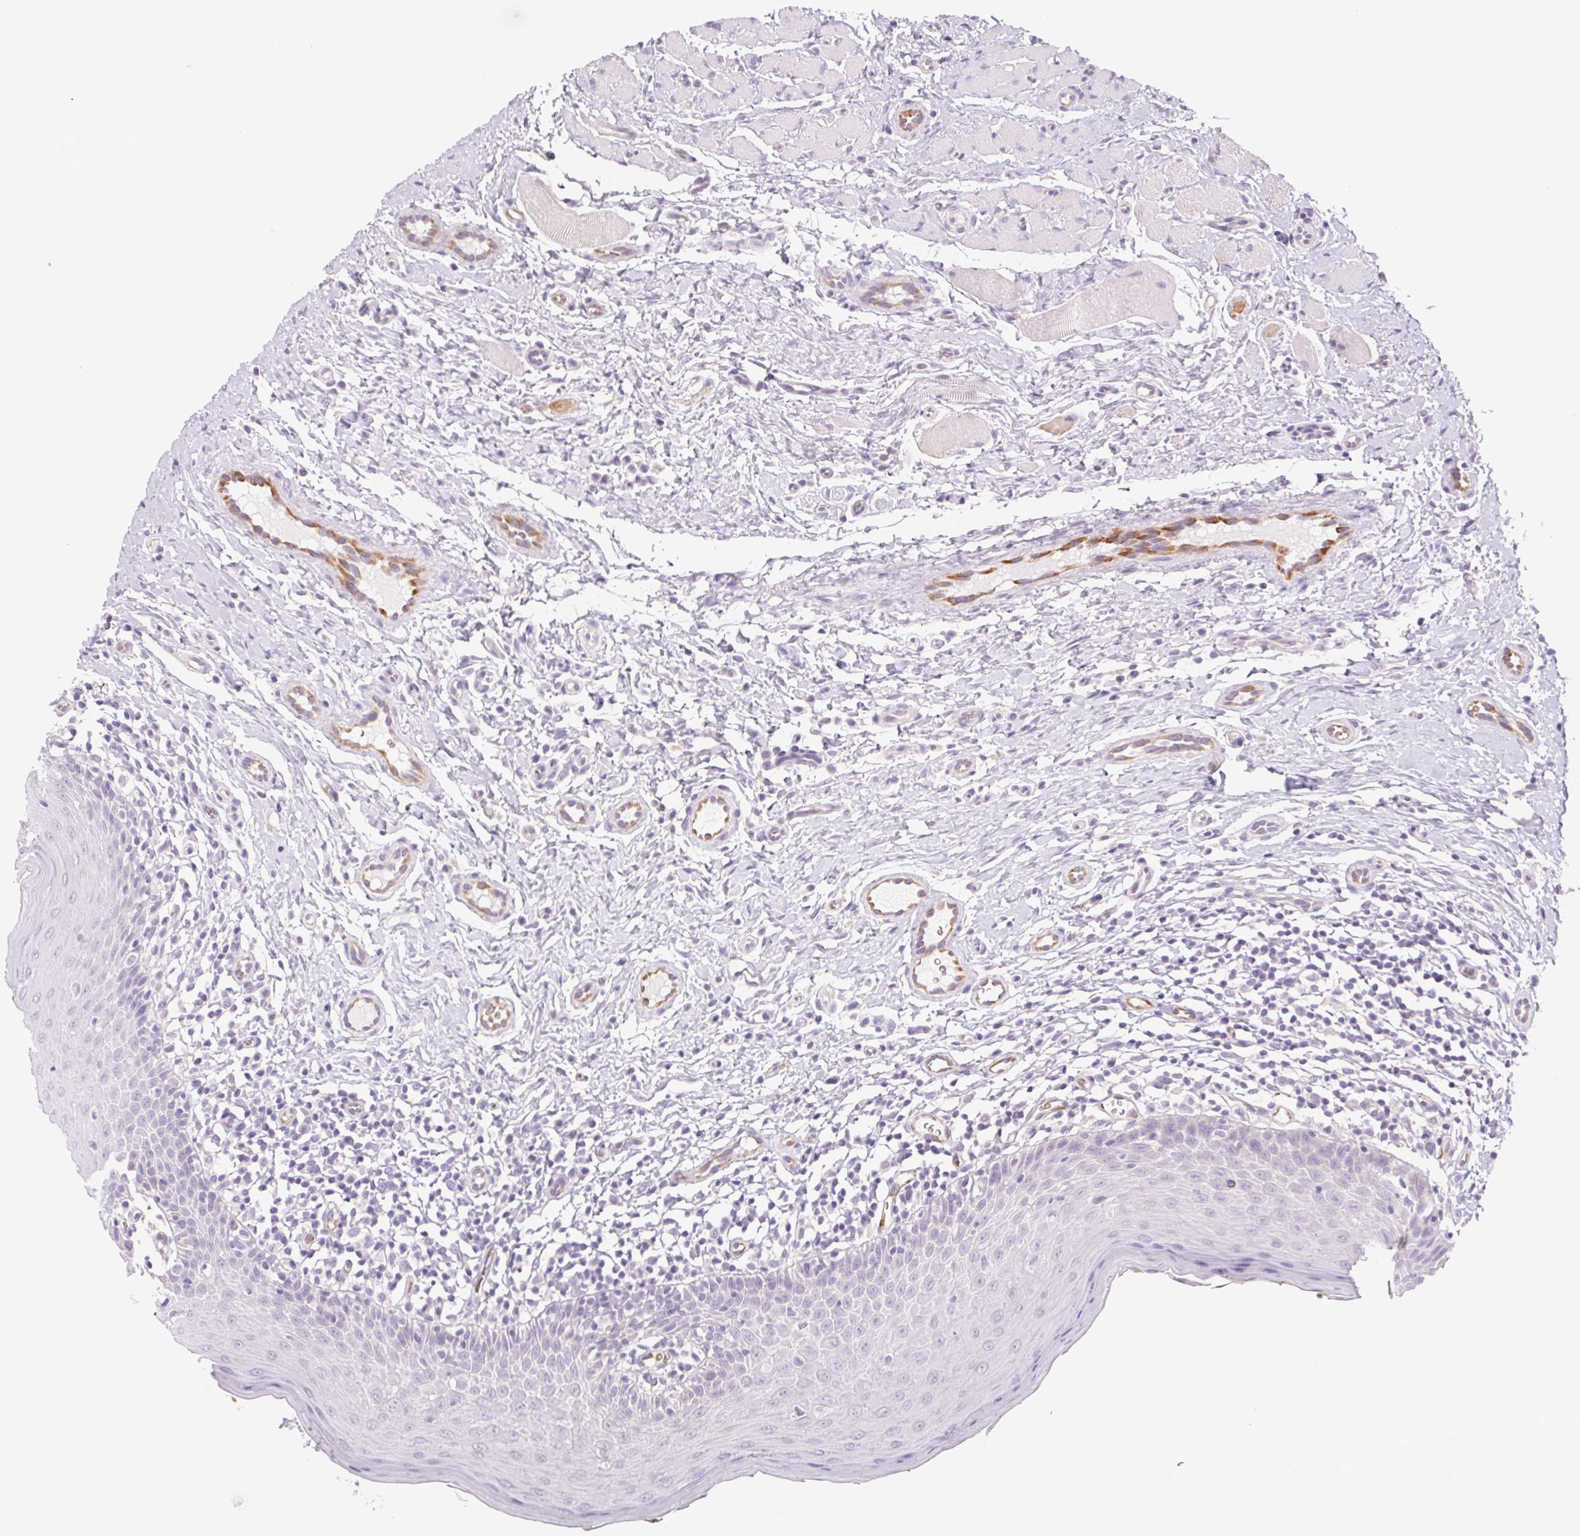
{"staining": {"intensity": "negative", "quantity": "none", "location": "none"}, "tissue": "oral mucosa", "cell_type": "Squamous epithelial cells", "image_type": "normal", "snomed": [{"axis": "morphology", "description": "Normal tissue, NOS"}, {"axis": "topography", "description": "Oral tissue"}, {"axis": "topography", "description": "Tounge, NOS"}], "caption": "Human oral mucosa stained for a protein using immunohistochemistry (IHC) demonstrates no positivity in squamous epithelial cells.", "gene": "IGFL3", "patient": {"sex": "female", "age": 58}}